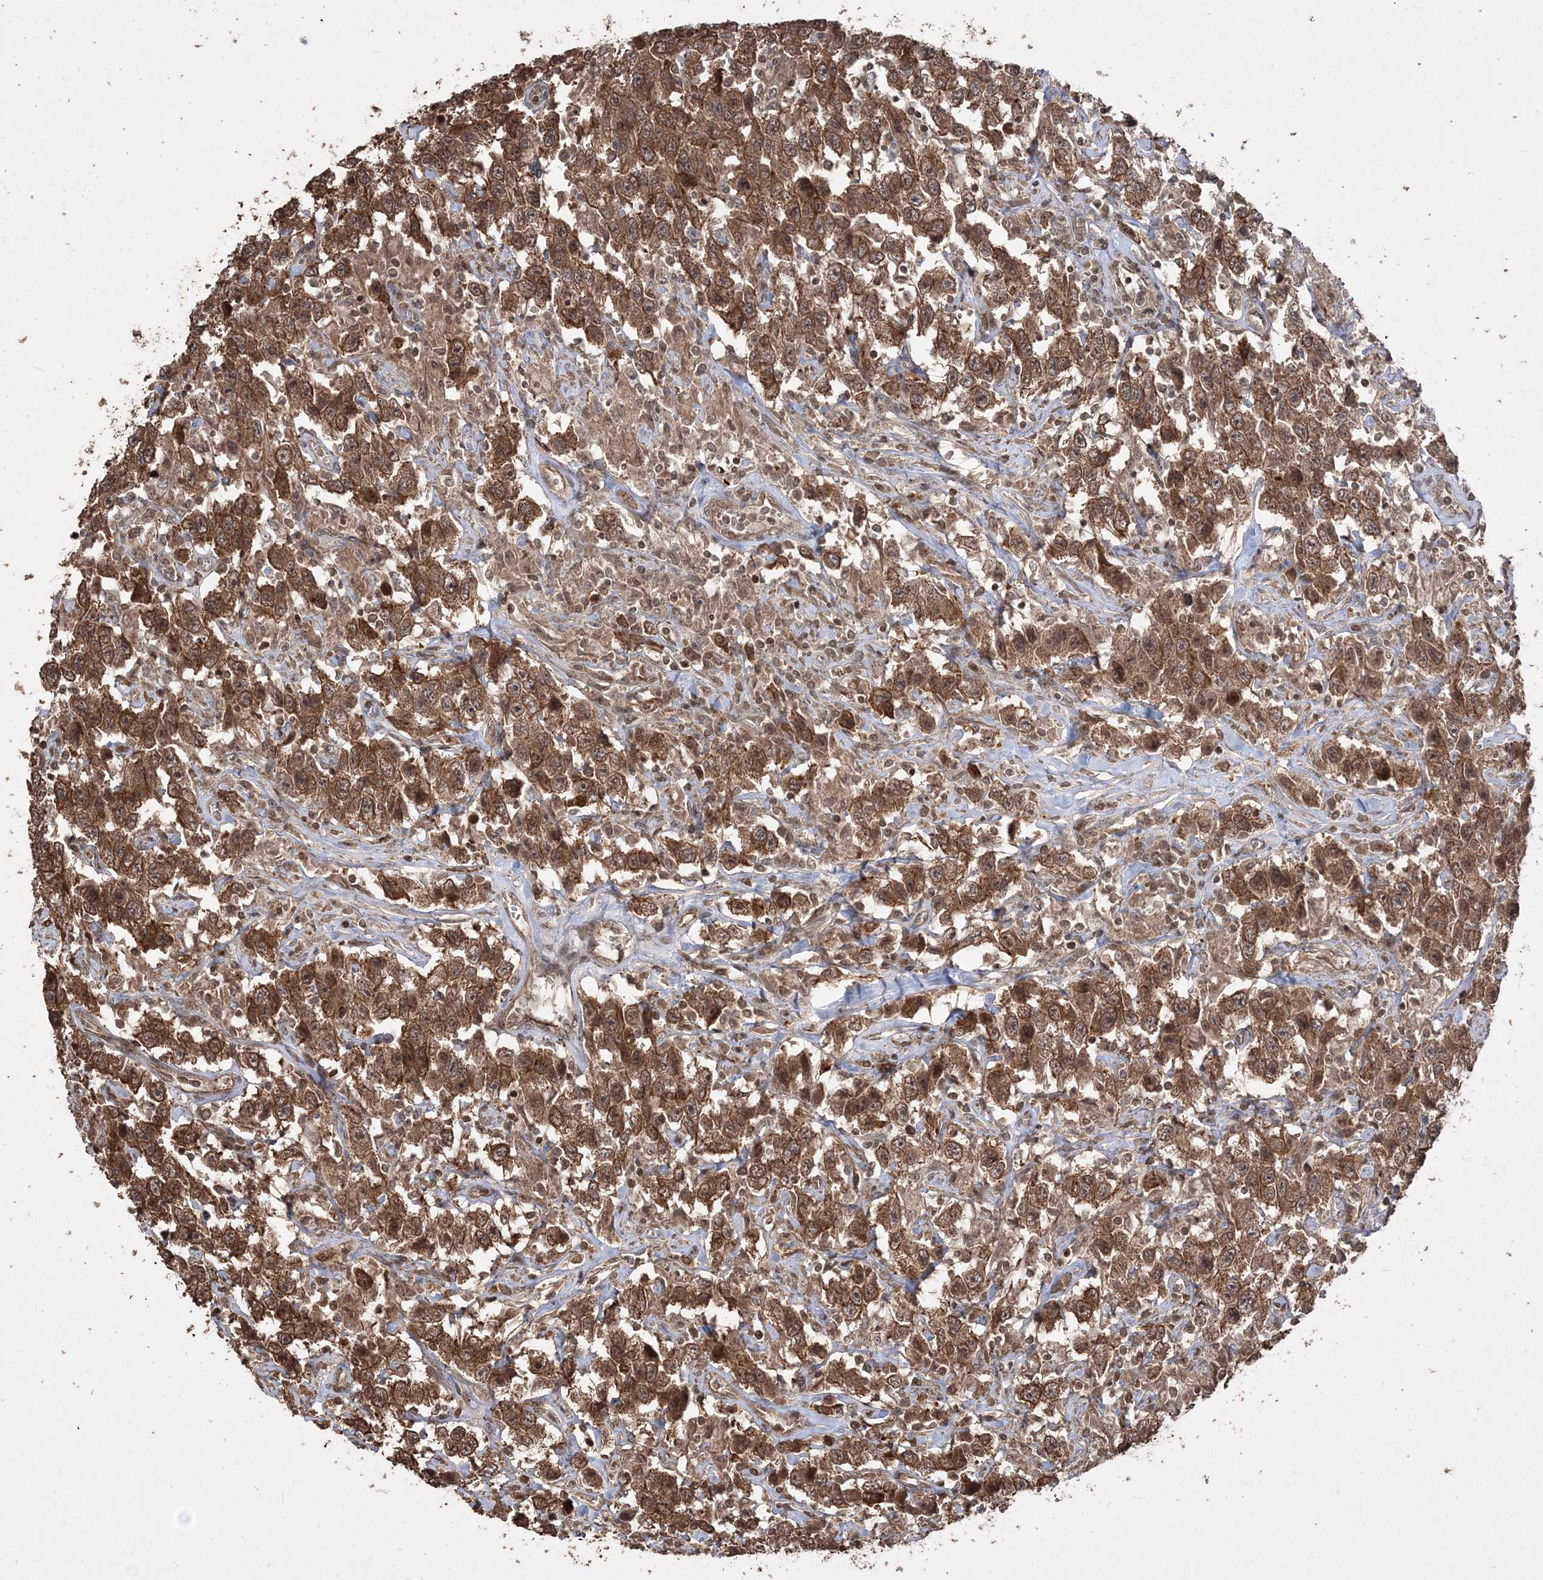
{"staining": {"intensity": "moderate", "quantity": ">75%", "location": "cytoplasmic/membranous,nuclear"}, "tissue": "testis cancer", "cell_type": "Tumor cells", "image_type": "cancer", "snomed": [{"axis": "morphology", "description": "Seminoma, NOS"}, {"axis": "topography", "description": "Testis"}], "caption": "Brown immunohistochemical staining in human testis cancer shows moderate cytoplasmic/membranous and nuclear expression in approximately >75% of tumor cells.", "gene": "EHHADH", "patient": {"sex": "male", "age": 41}}